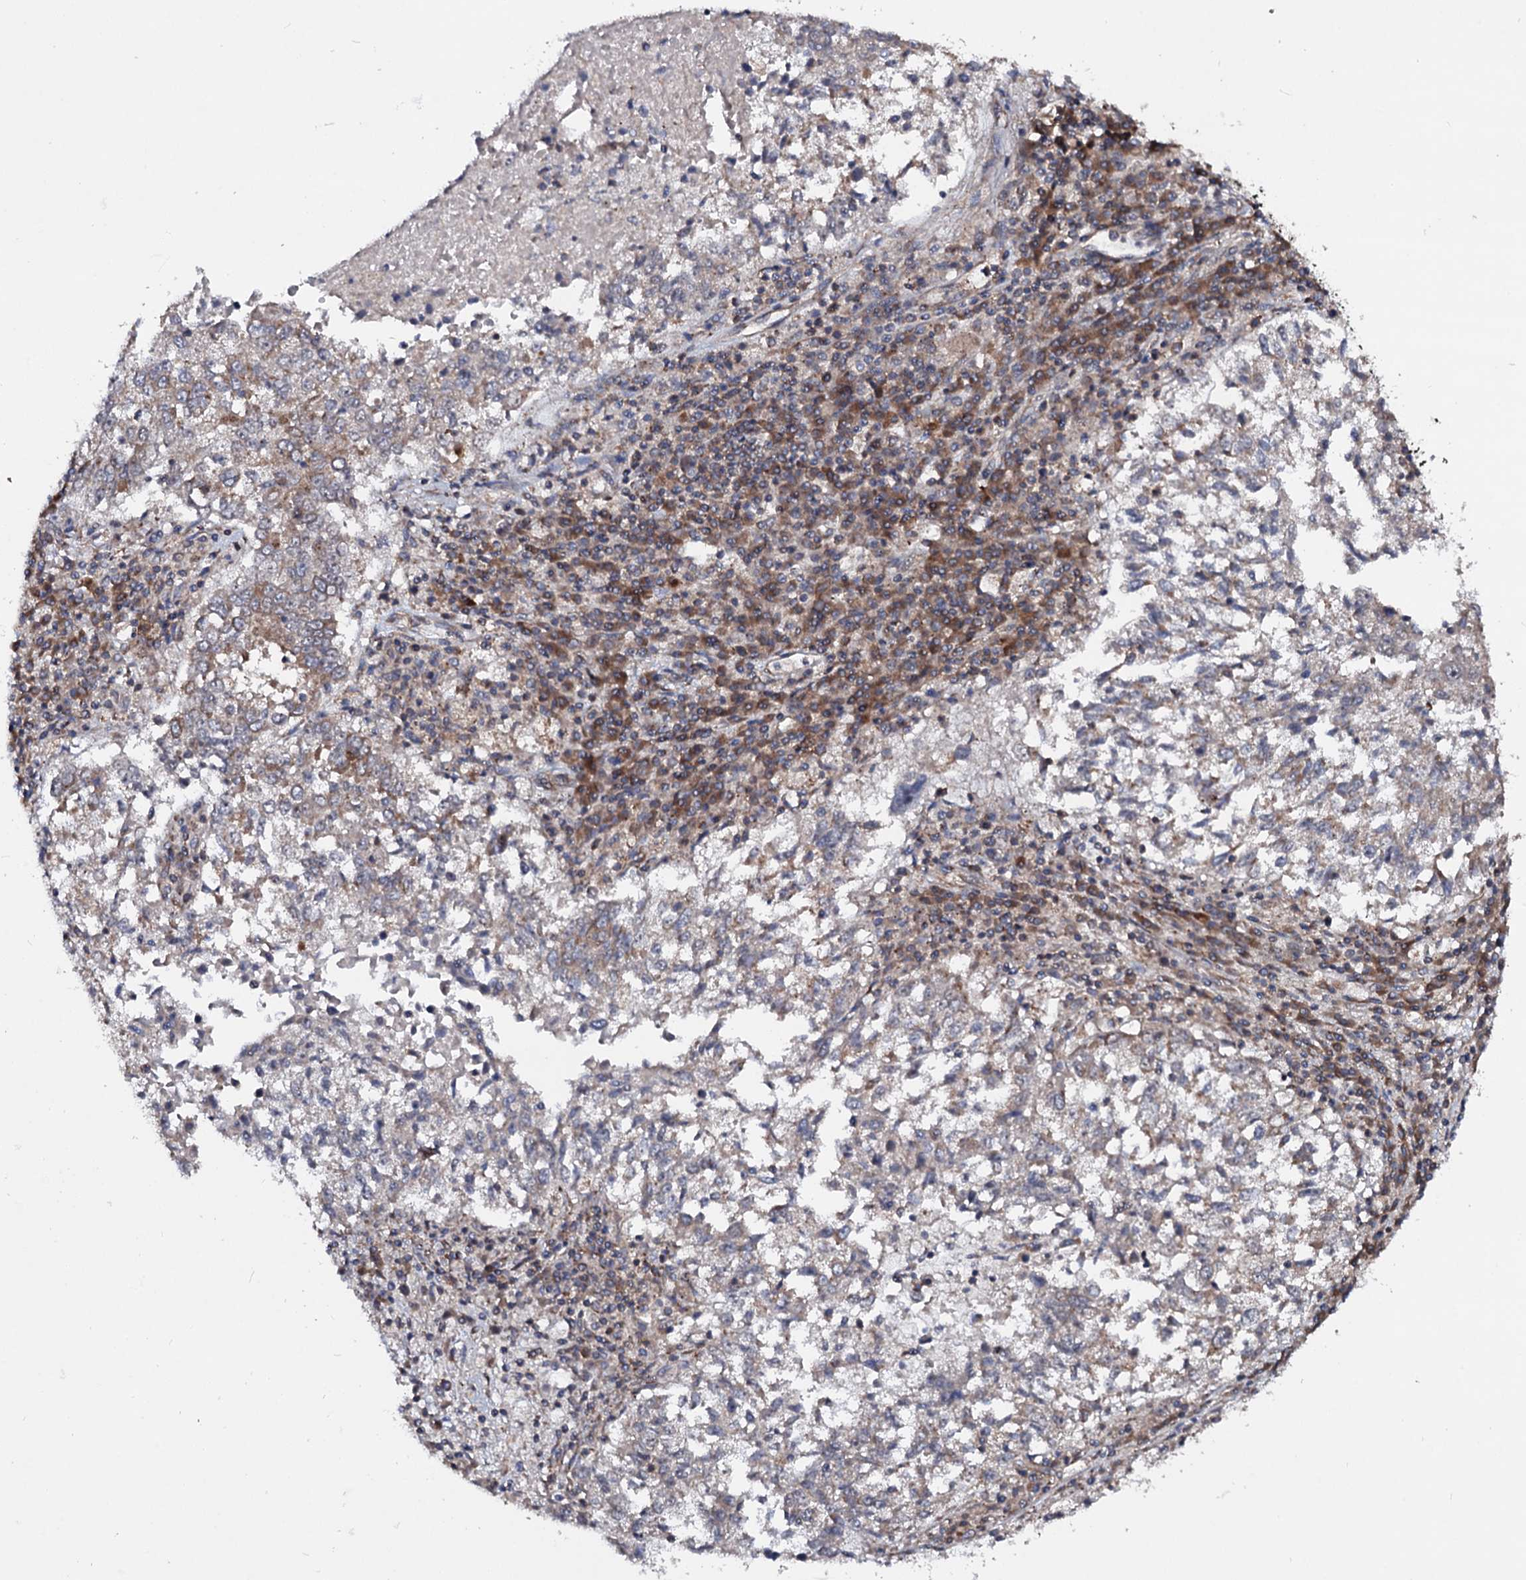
{"staining": {"intensity": "moderate", "quantity": "<25%", "location": "cytoplasmic/membranous"}, "tissue": "lung cancer", "cell_type": "Tumor cells", "image_type": "cancer", "snomed": [{"axis": "morphology", "description": "Squamous cell carcinoma, NOS"}, {"axis": "topography", "description": "Lung"}], "caption": "Lung cancer (squamous cell carcinoma) tissue reveals moderate cytoplasmic/membranous positivity in approximately <25% of tumor cells, visualized by immunohistochemistry.", "gene": "DYDC1", "patient": {"sex": "male", "age": 73}}